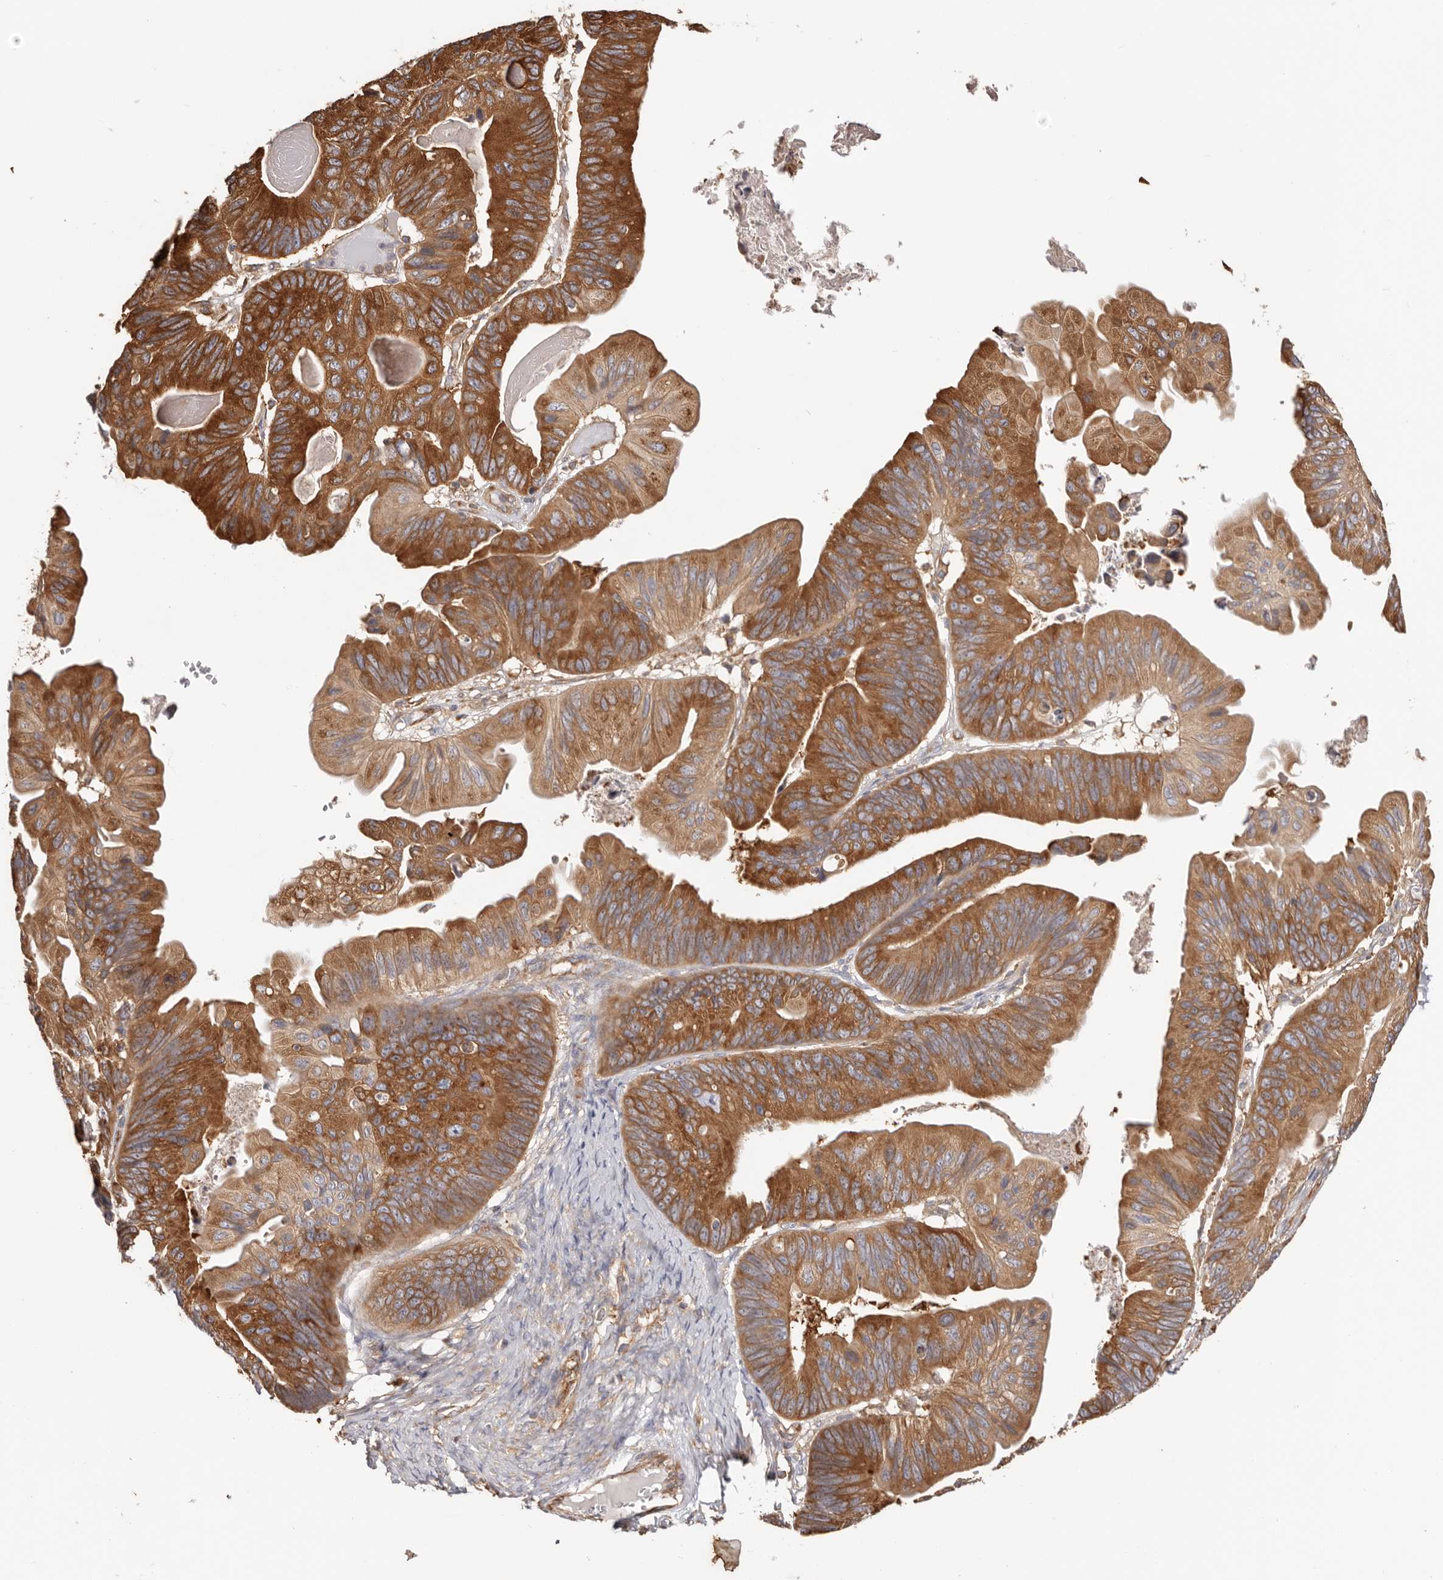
{"staining": {"intensity": "strong", "quantity": ">75%", "location": "cytoplasmic/membranous"}, "tissue": "ovarian cancer", "cell_type": "Tumor cells", "image_type": "cancer", "snomed": [{"axis": "morphology", "description": "Cystadenocarcinoma, mucinous, NOS"}, {"axis": "topography", "description": "Ovary"}], "caption": "This is an image of immunohistochemistry staining of mucinous cystadenocarcinoma (ovarian), which shows strong positivity in the cytoplasmic/membranous of tumor cells.", "gene": "EPRS1", "patient": {"sex": "female", "age": 61}}